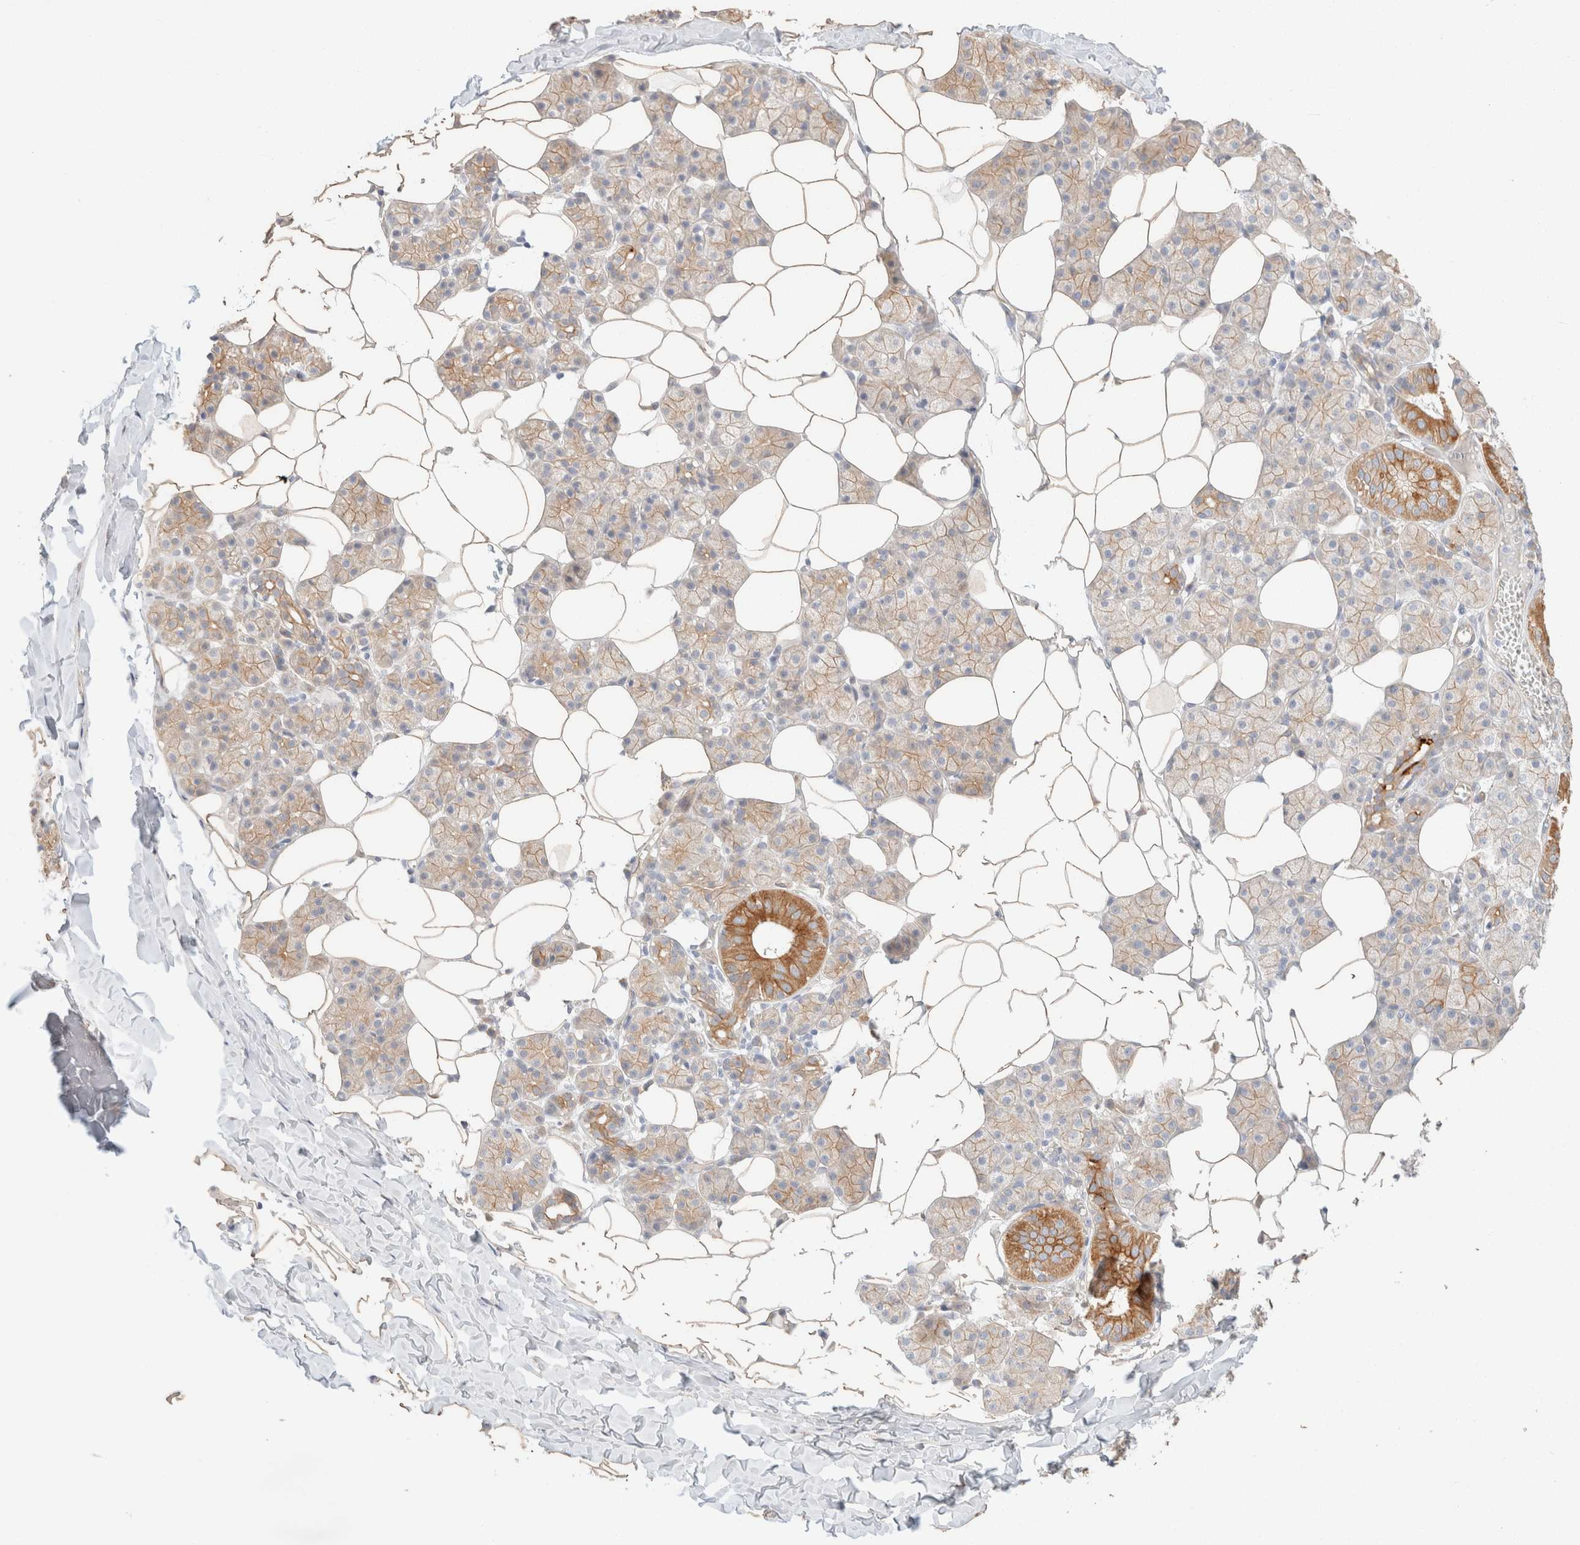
{"staining": {"intensity": "strong", "quantity": "<25%", "location": "cytoplasmic/membranous"}, "tissue": "salivary gland", "cell_type": "Glandular cells", "image_type": "normal", "snomed": [{"axis": "morphology", "description": "Normal tissue, NOS"}, {"axis": "topography", "description": "Salivary gland"}], "caption": "Protein analysis of unremarkable salivary gland demonstrates strong cytoplasmic/membranous positivity in about <25% of glandular cells.", "gene": "CSNK1E", "patient": {"sex": "female", "age": 33}}